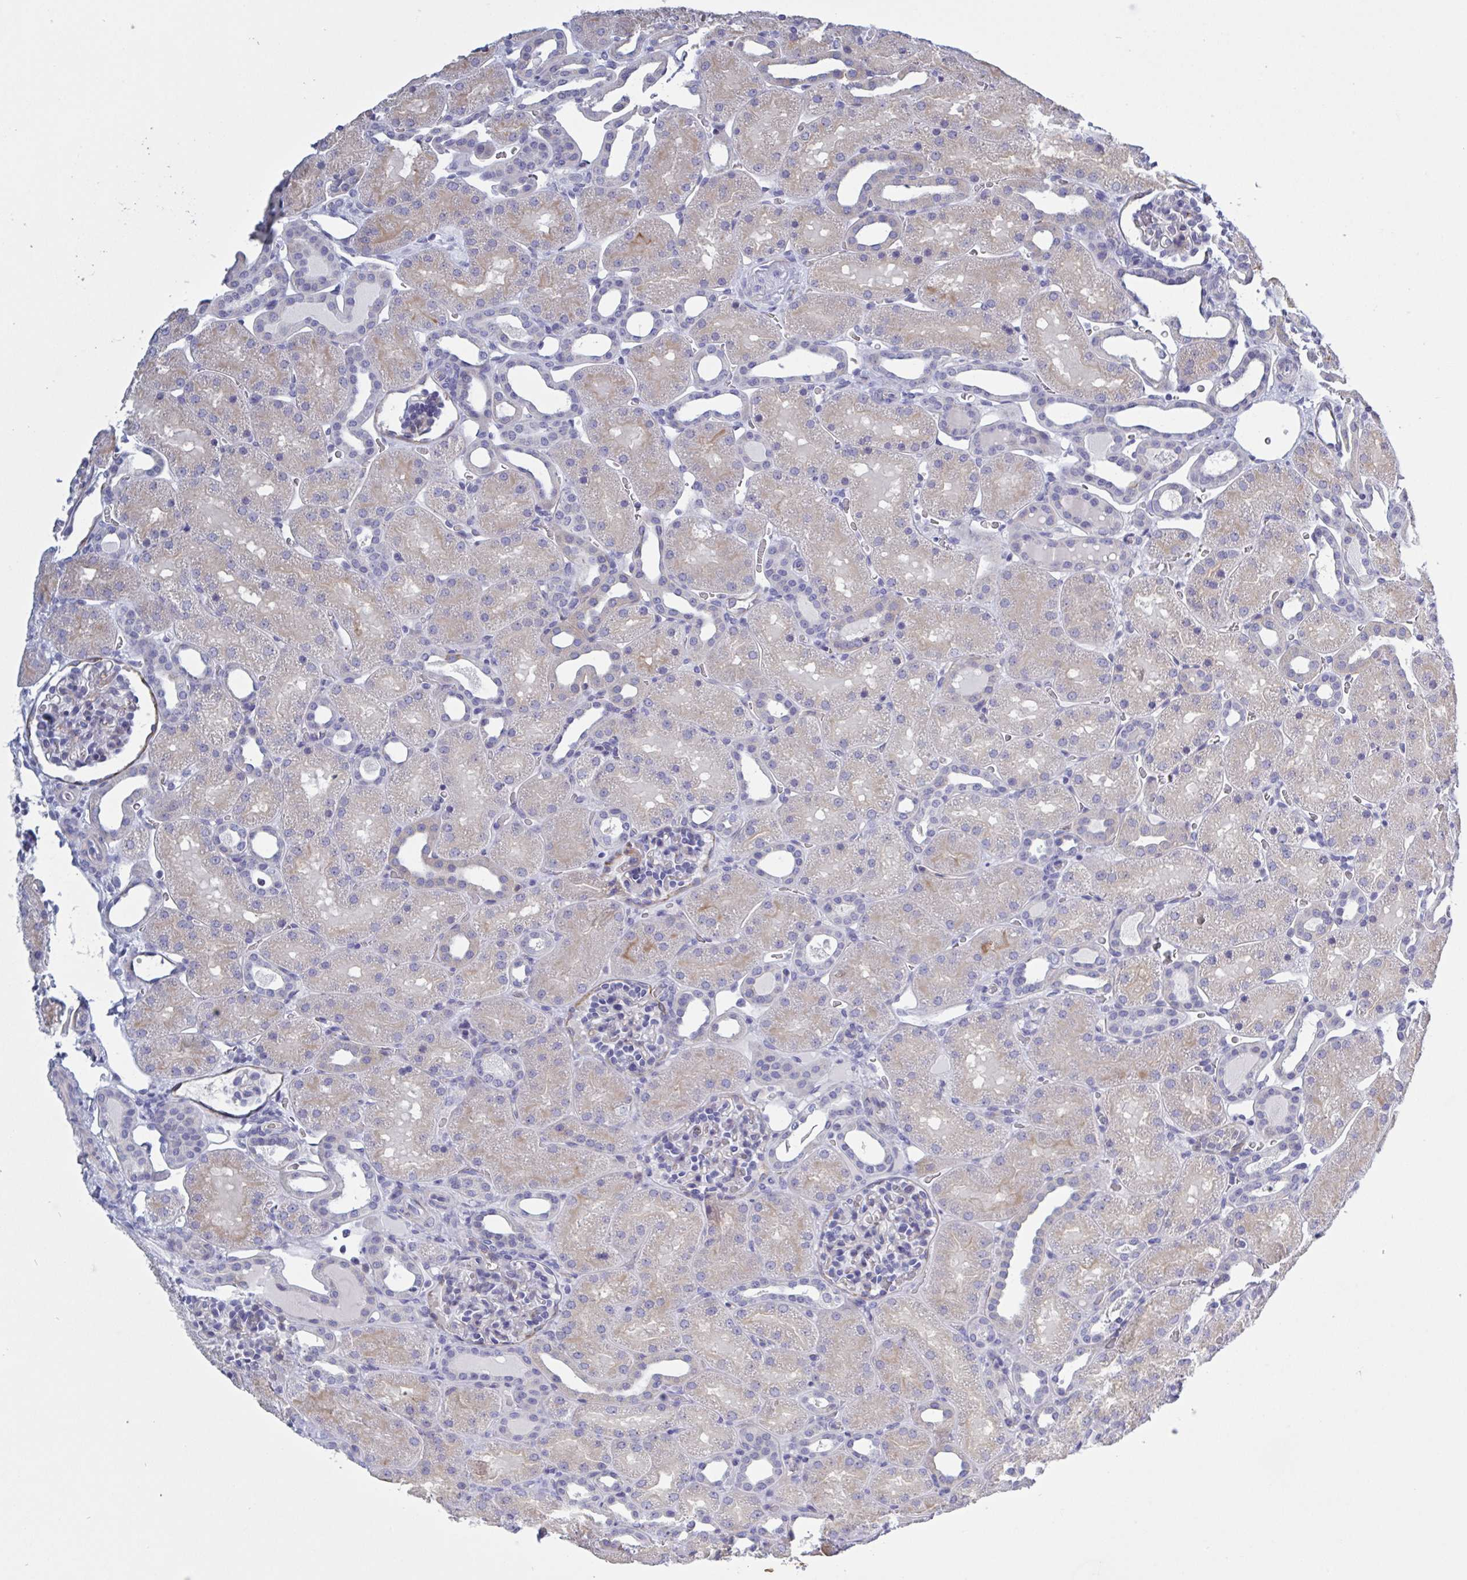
{"staining": {"intensity": "negative", "quantity": "none", "location": "none"}, "tissue": "kidney", "cell_type": "Cells in glomeruli", "image_type": "normal", "snomed": [{"axis": "morphology", "description": "Normal tissue, NOS"}, {"axis": "topography", "description": "Kidney"}], "caption": "High magnification brightfield microscopy of normal kidney stained with DAB (brown) and counterstained with hematoxylin (blue): cells in glomeruli show no significant staining.", "gene": "ST14", "patient": {"sex": "male", "age": 2}}